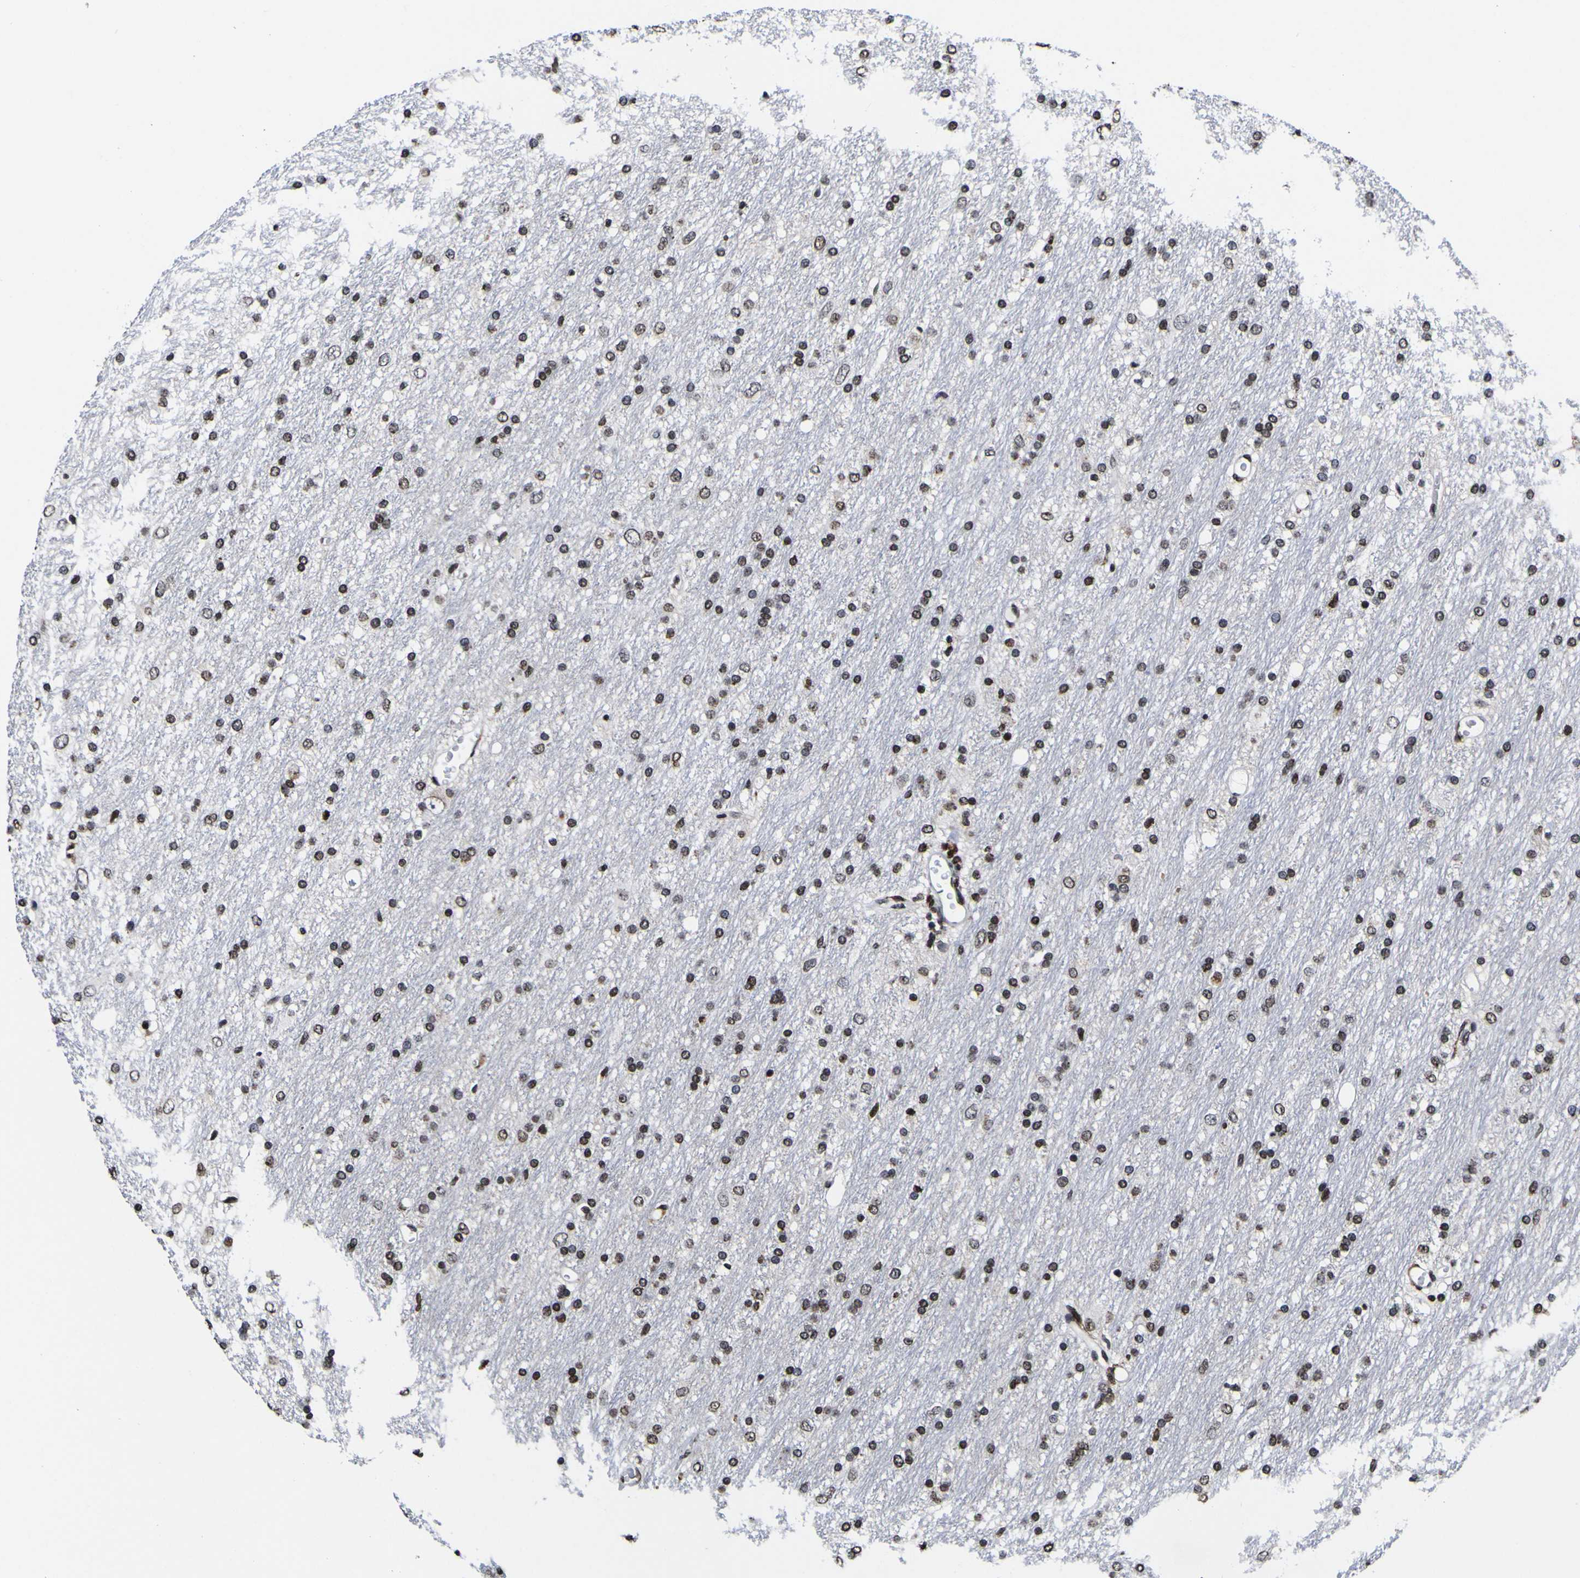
{"staining": {"intensity": "strong", "quantity": ">75%", "location": "nuclear"}, "tissue": "glioma", "cell_type": "Tumor cells", "image_type": "cancer", "snomed": [{"axis": "morphology", "description": "Glioma, malignant, Low grade"}, {"axis": "topography", "description": "Brain"}], "caption": "The immunohistochemical stain highlights strong nuclear expression in tumor cells of malignant glioma (low-grade) tissue. The staining was performed using DAB, with brown indicating positive protein expression. Nuclei are stained blue with hematoxylin.", "gene": "PIAS1", "patient": {"sex": "male", "age": 77}}